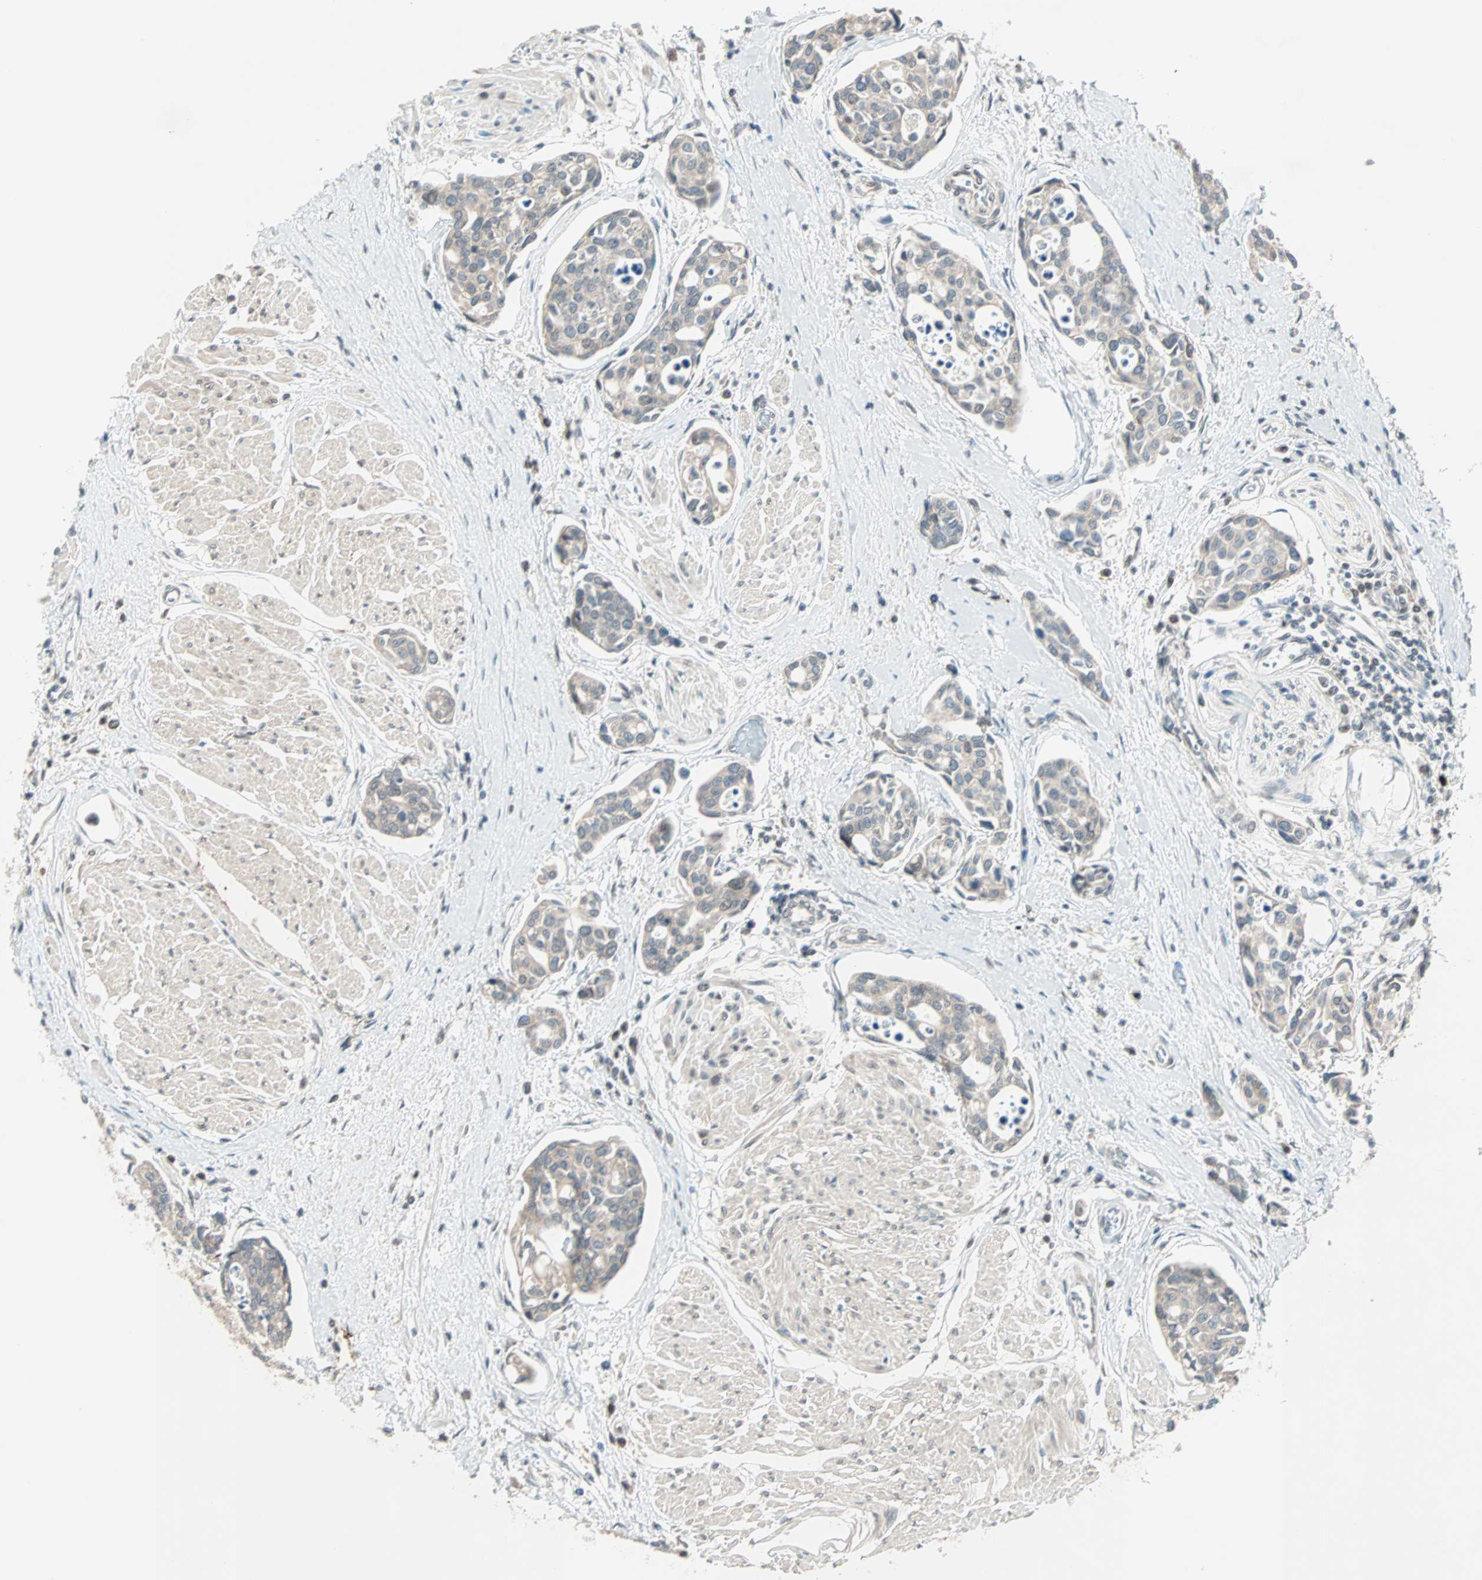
{"staining": {"intensity": "weak", "quantity": ">75%", "location": "cytoplasmic/membranous"}, "tissue": "urothelial cancer", "cell_type": "Tumor cells", "image_type": "cancer", "snomed": [{"axis": "morphology", "description": "Urothelial carcinoma, High grade"}, {"axis": "topography", "description": "Urinary bladder"}], "caption": "Brown immunohistochemical staining in urothelial cancer exhibits weak cytoplasmic/membranous expression in approximately >75% of tumor cells. The staining is performed using DAB (3,3'-diaminobenzidine) brown chromogen to label protein expression. The nuclei are counter-stained blue using hematoxylin.", "gene": "PGBD1", "patient": {"sex": "male", "age": 78}}